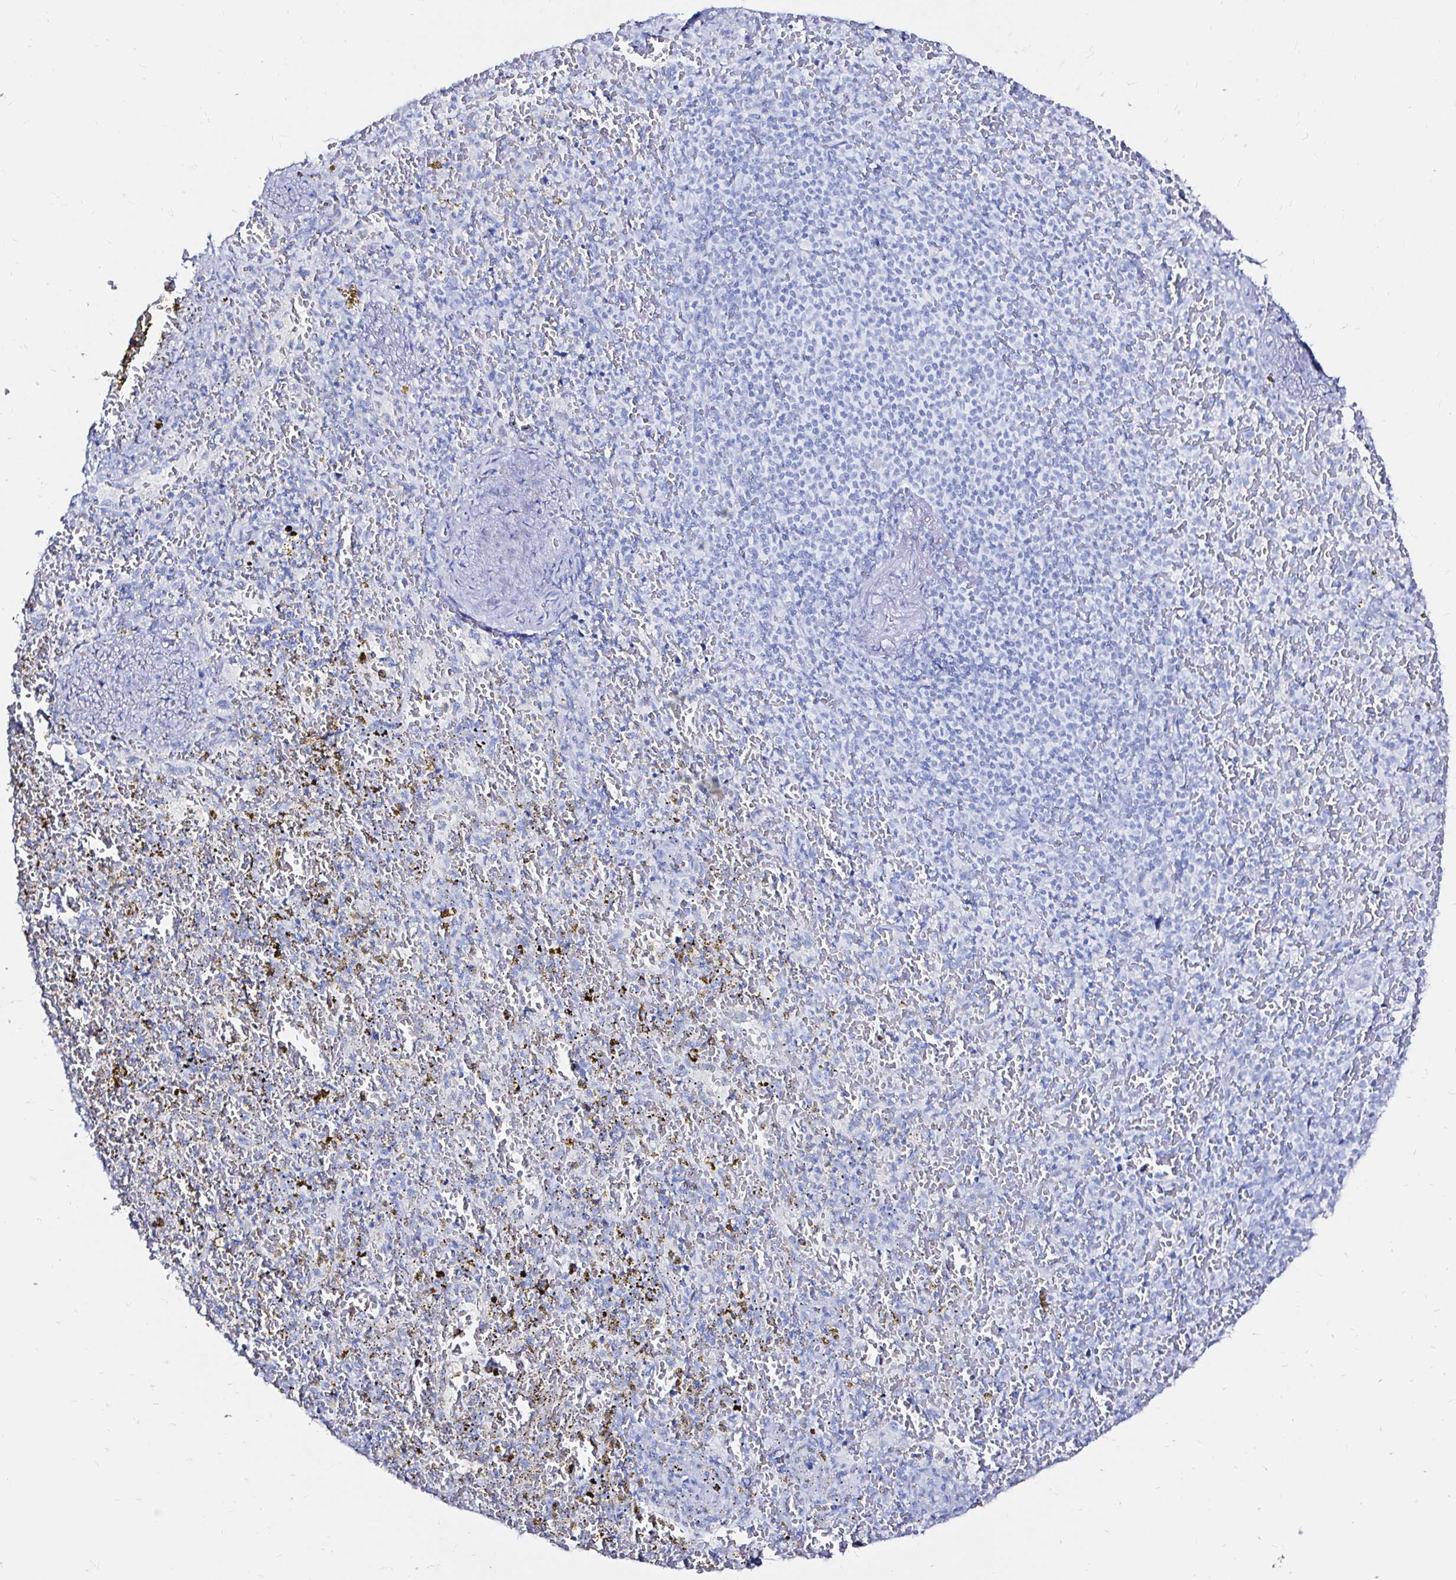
{"staining": {"intensity": "negative", "quantity": "none", "location": "none"}, "tissue": "spleen", "cell_type": "Cells in red pulp", "image_type": "normal", "snomed": [{"axis": "morphology", "description": "Normal tissue, NOS"}, {"axis": "topography", "description": "Spleen"}], "caption": "Immunohistochemical staining of benign spleen demonstrates no significant expression in cells in red pulp. (Immunohistochemistry (ihc), brightfield microscopy, high magnification).", "gene": "ZNF432", "patient": {"sex": "female", "age": 50}}